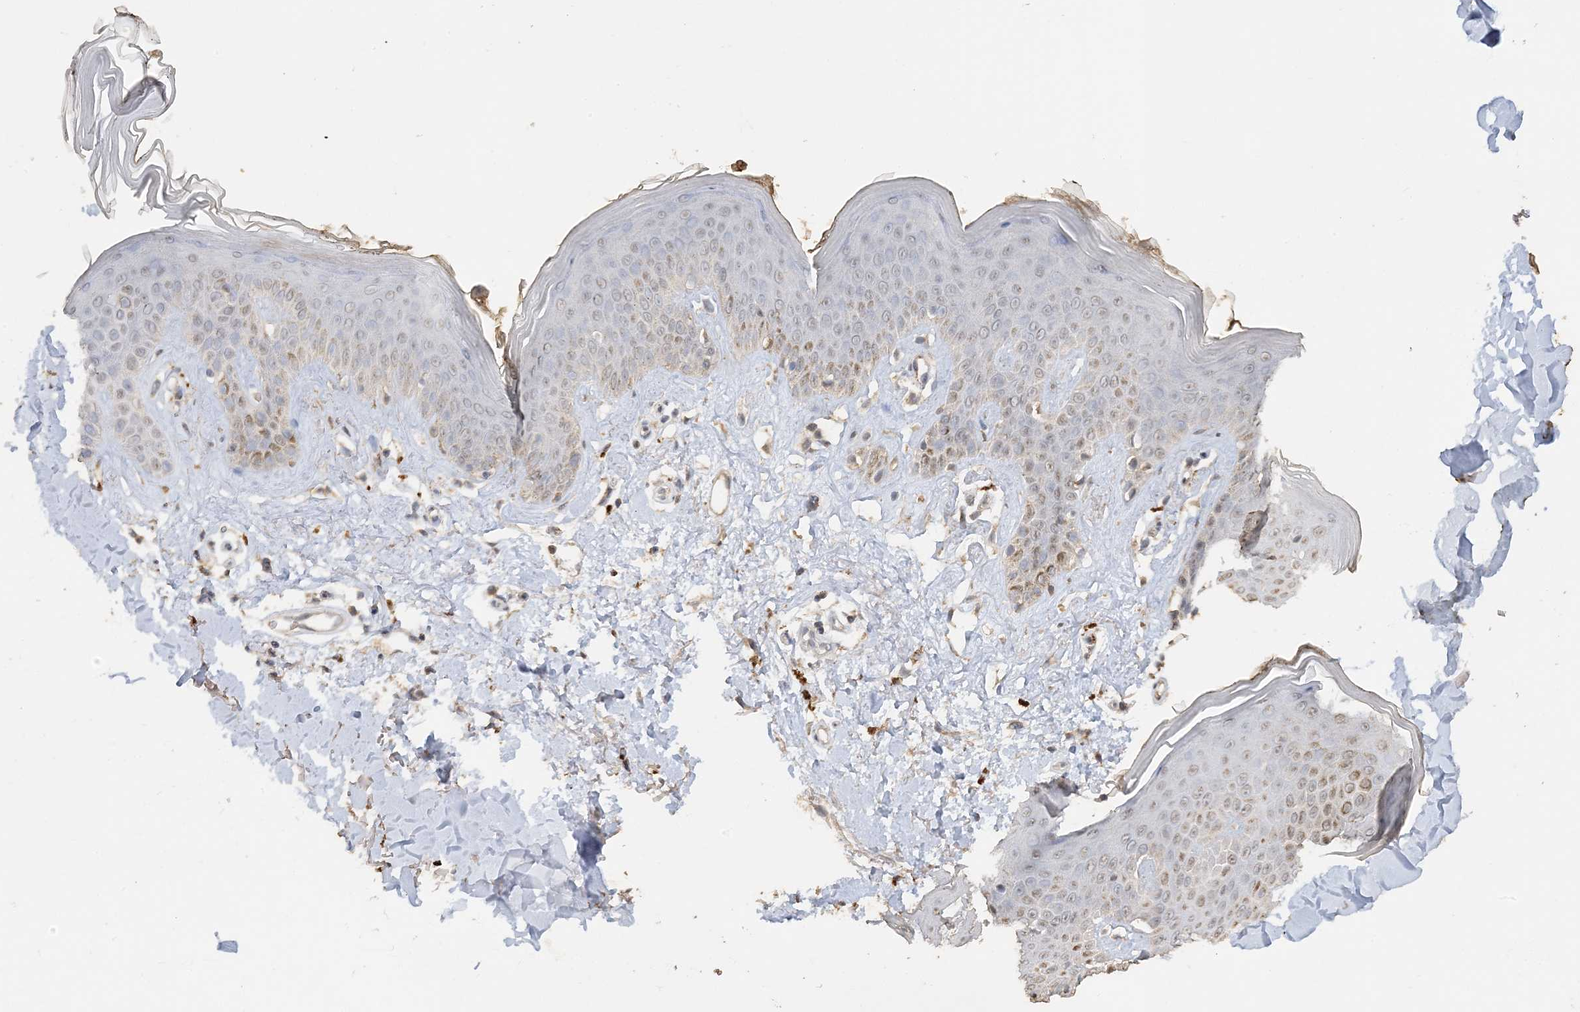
{"staining": {"intensity": "moderate", "quantity": "25%-75%", "location": "cytoplasmic/membranous"}, "tissue": "skin", "cell_type": "Fibroblasts", "image_type": "normal", "snomed": [{"axis": "morphology", "description": "Normal tissue, NOS"}, {"axis": "topography", "description": "Skin"}], "caption": "Immunohistochemistry of benign human skin shows medium levels of moderate cytoplasmic/membranous expression in approximately 25%-75% of fibroblasts. The protein is stained brown, and the nuclei are stained in blue (DAB IHC with brightfield microscopy, high magnification).", "gene": "SFMBT2", "patient": {"sex": "female", "age": 64}}